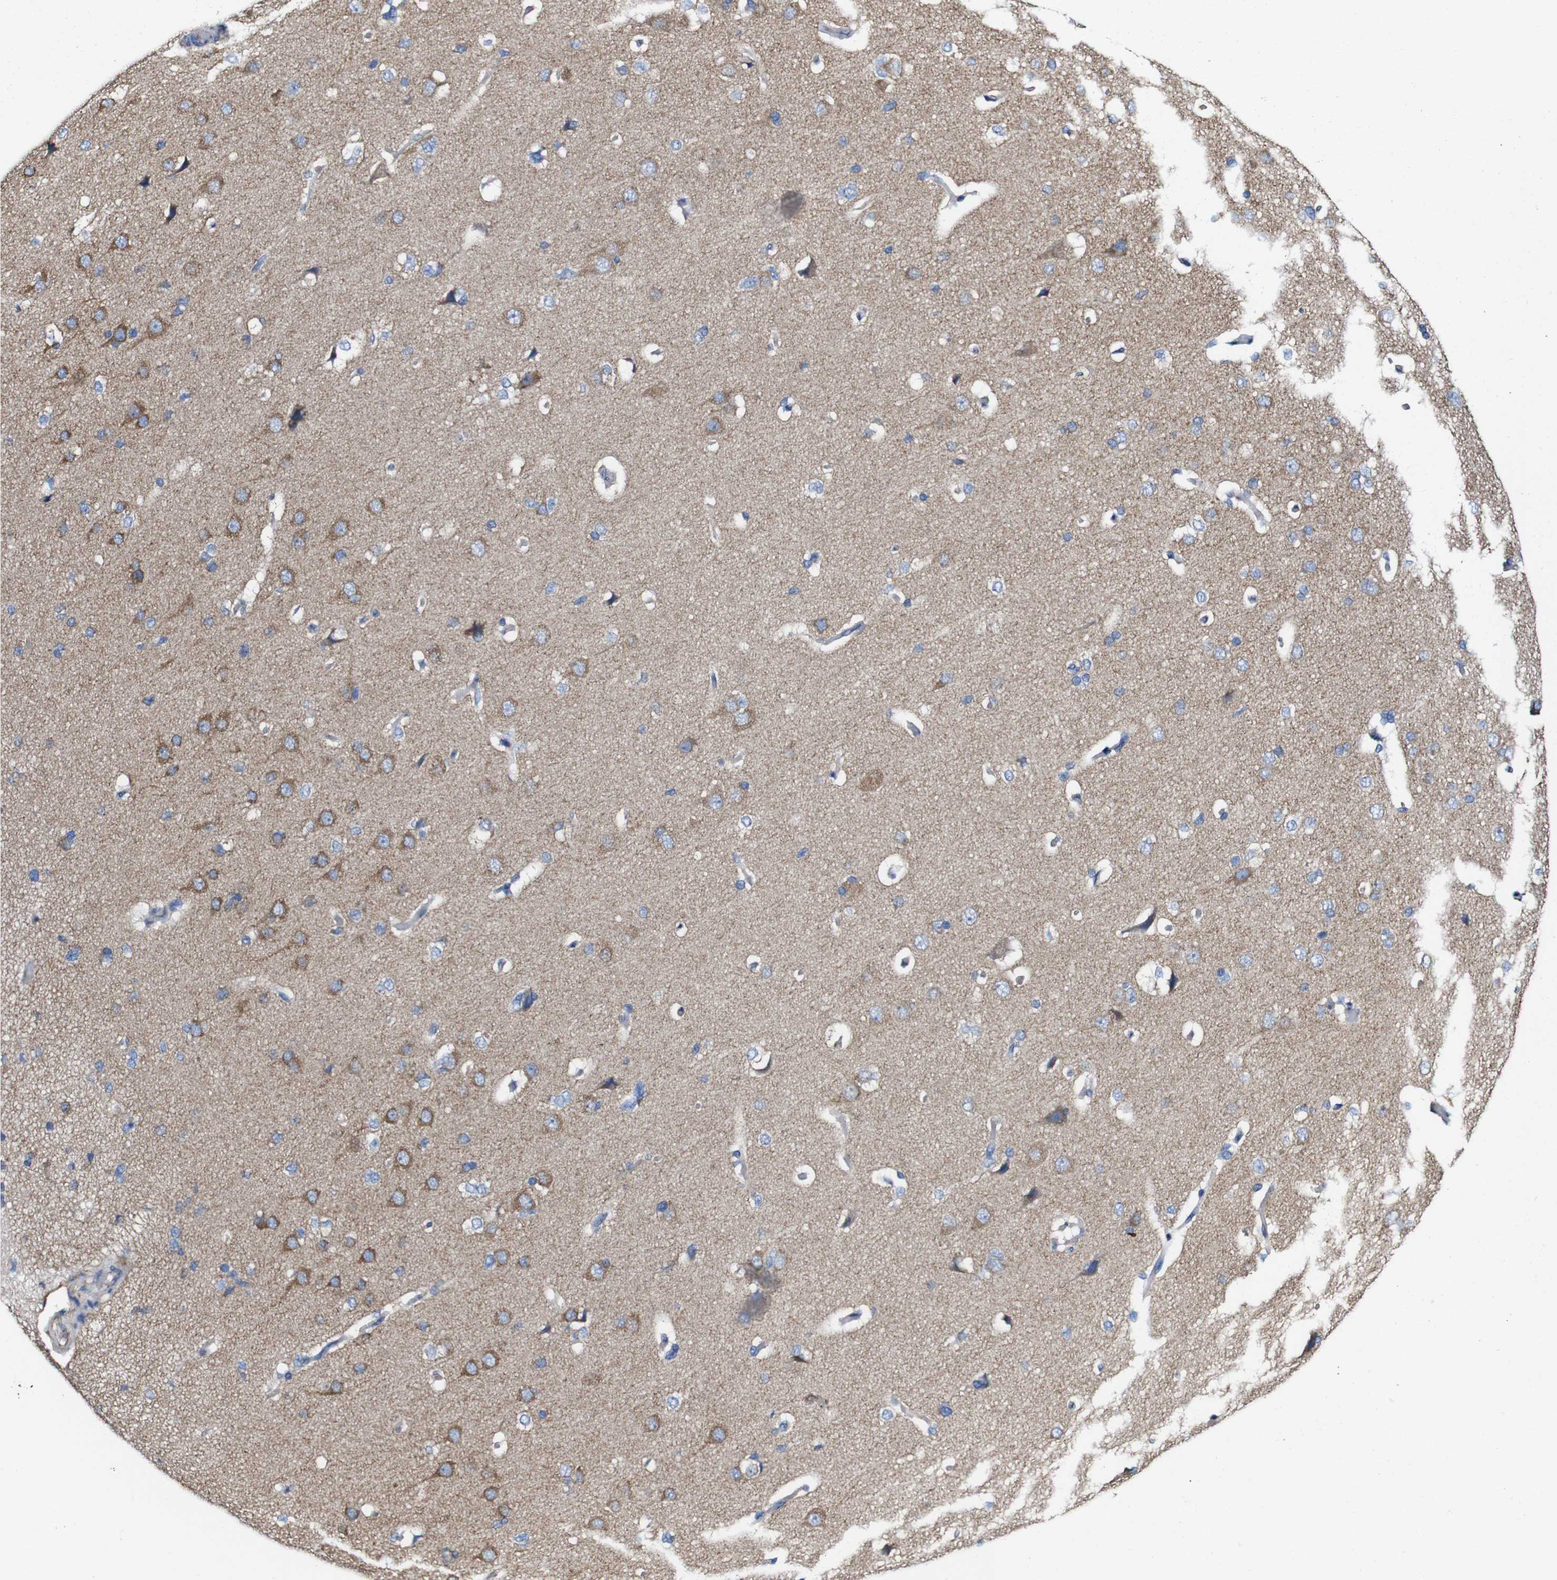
{"staining": {"intensity": "negative", "quantity": "none", "location": "none"}, "tissue": "cerebral cortex", "cell_type": "Endothelial cells", "image_type": "normal", "snomed": [{"axis": "morphology", "description": "Normal tissue, NOS"}, {"axis": "topography", "description": "Cerebral cortex"}], "caption": "Immunohistochemical staining of unremarkable cerebral cortex shows no significant expression in endothelial cells.", "gene": "CSF1R", "patient": {"sex": "male", "age": 62}}